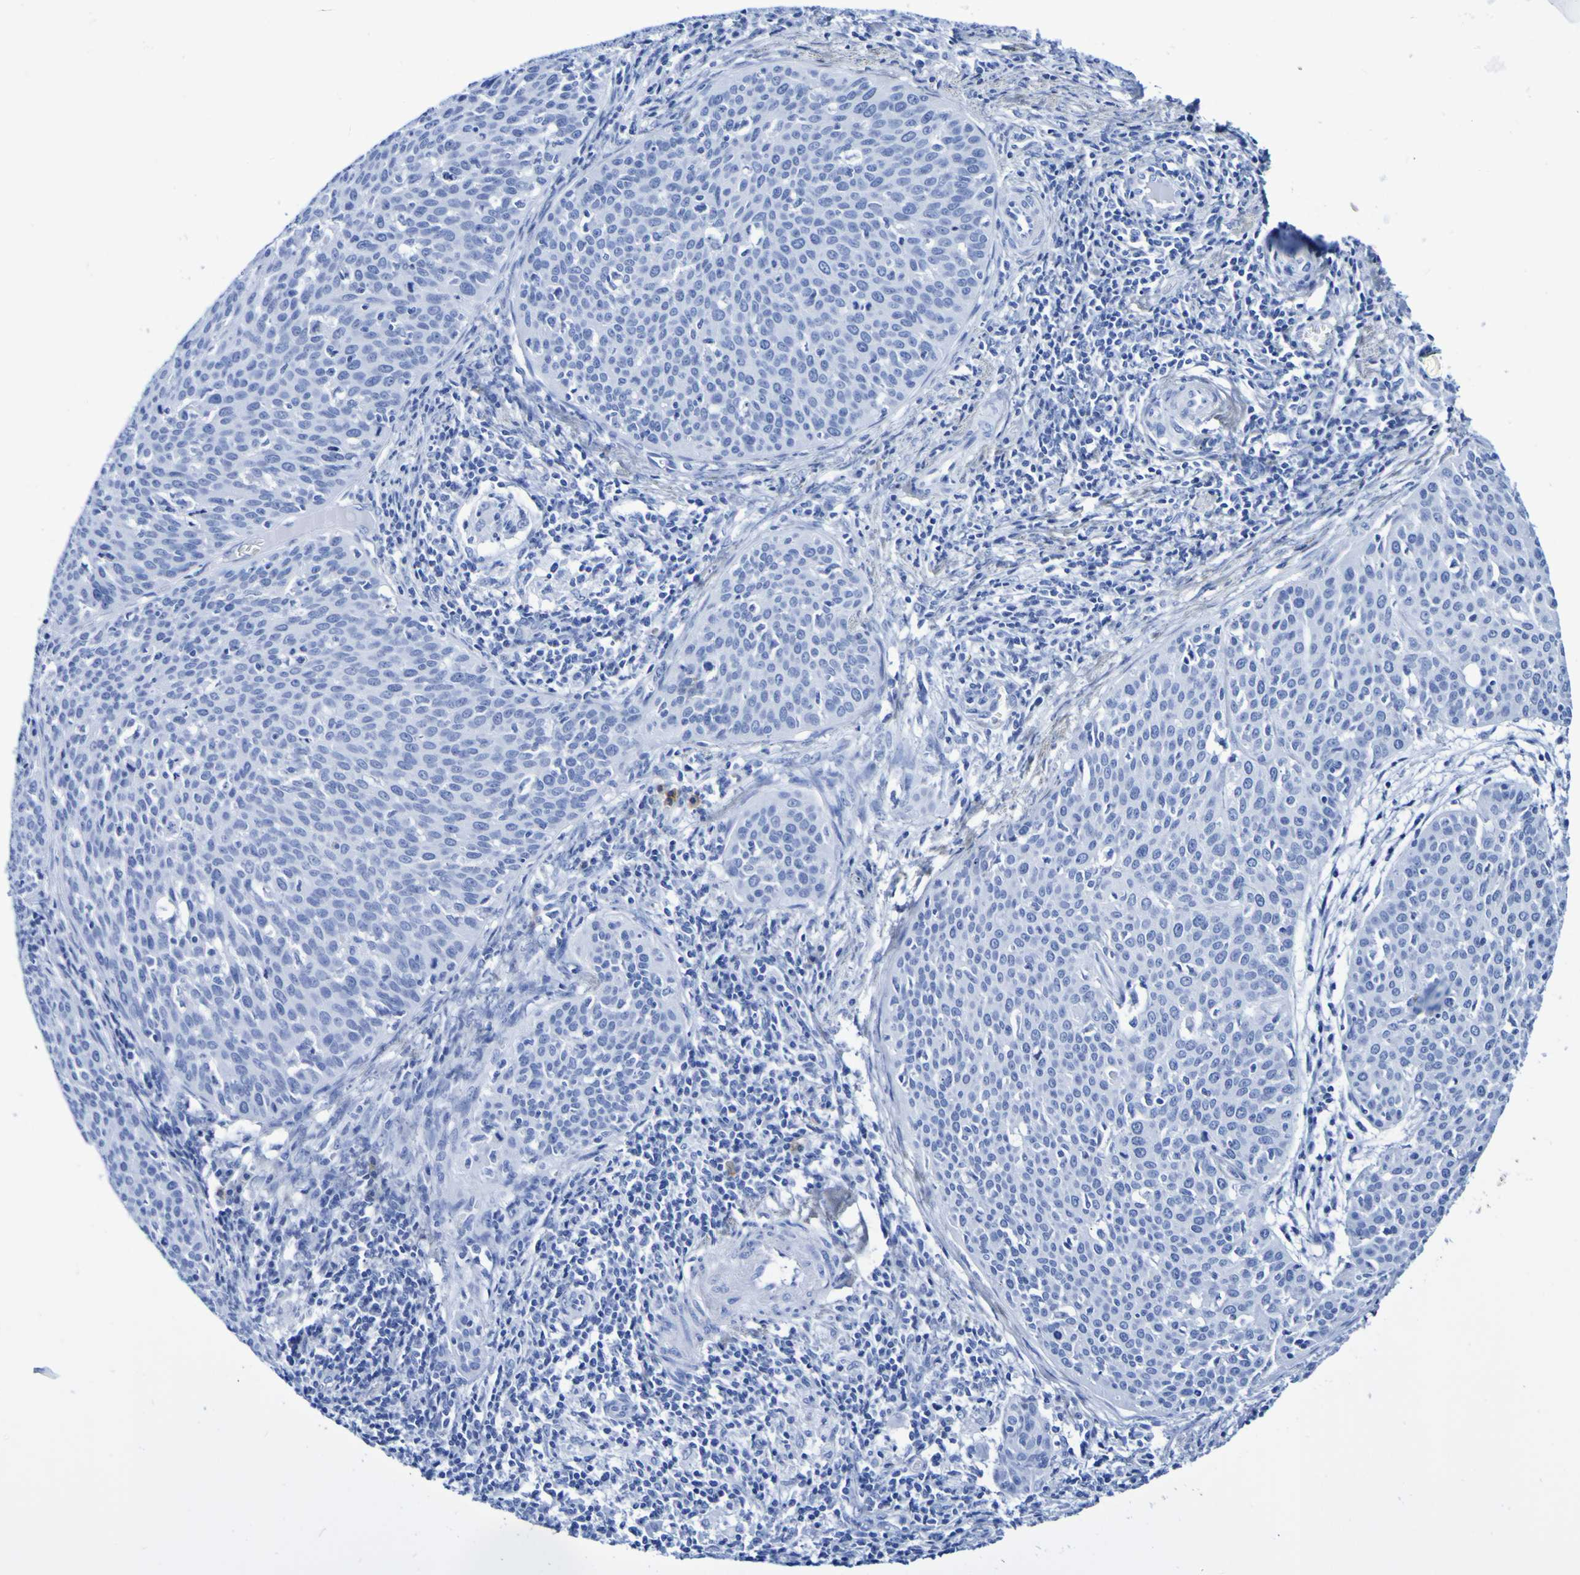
{"staining": {"intensity": "negative", "quantity": "none", "location": "none"}, "tissue": "cervical cancer", "cell_type": "Tumor cells", "image_type": "cancer", "snomed": [{"axis": "morphology", "description": "Squamous cell carcinoma, NOS"}, {"axis": "topography", "description": "Cervix"}], "caption": "Photomicrograph shows no protein expression in tumor cells of cervical cancer (squamous cell carcinoma) tissue.", "gene": "DPEP1", "patient": {"sex": "female", "age": 38}}